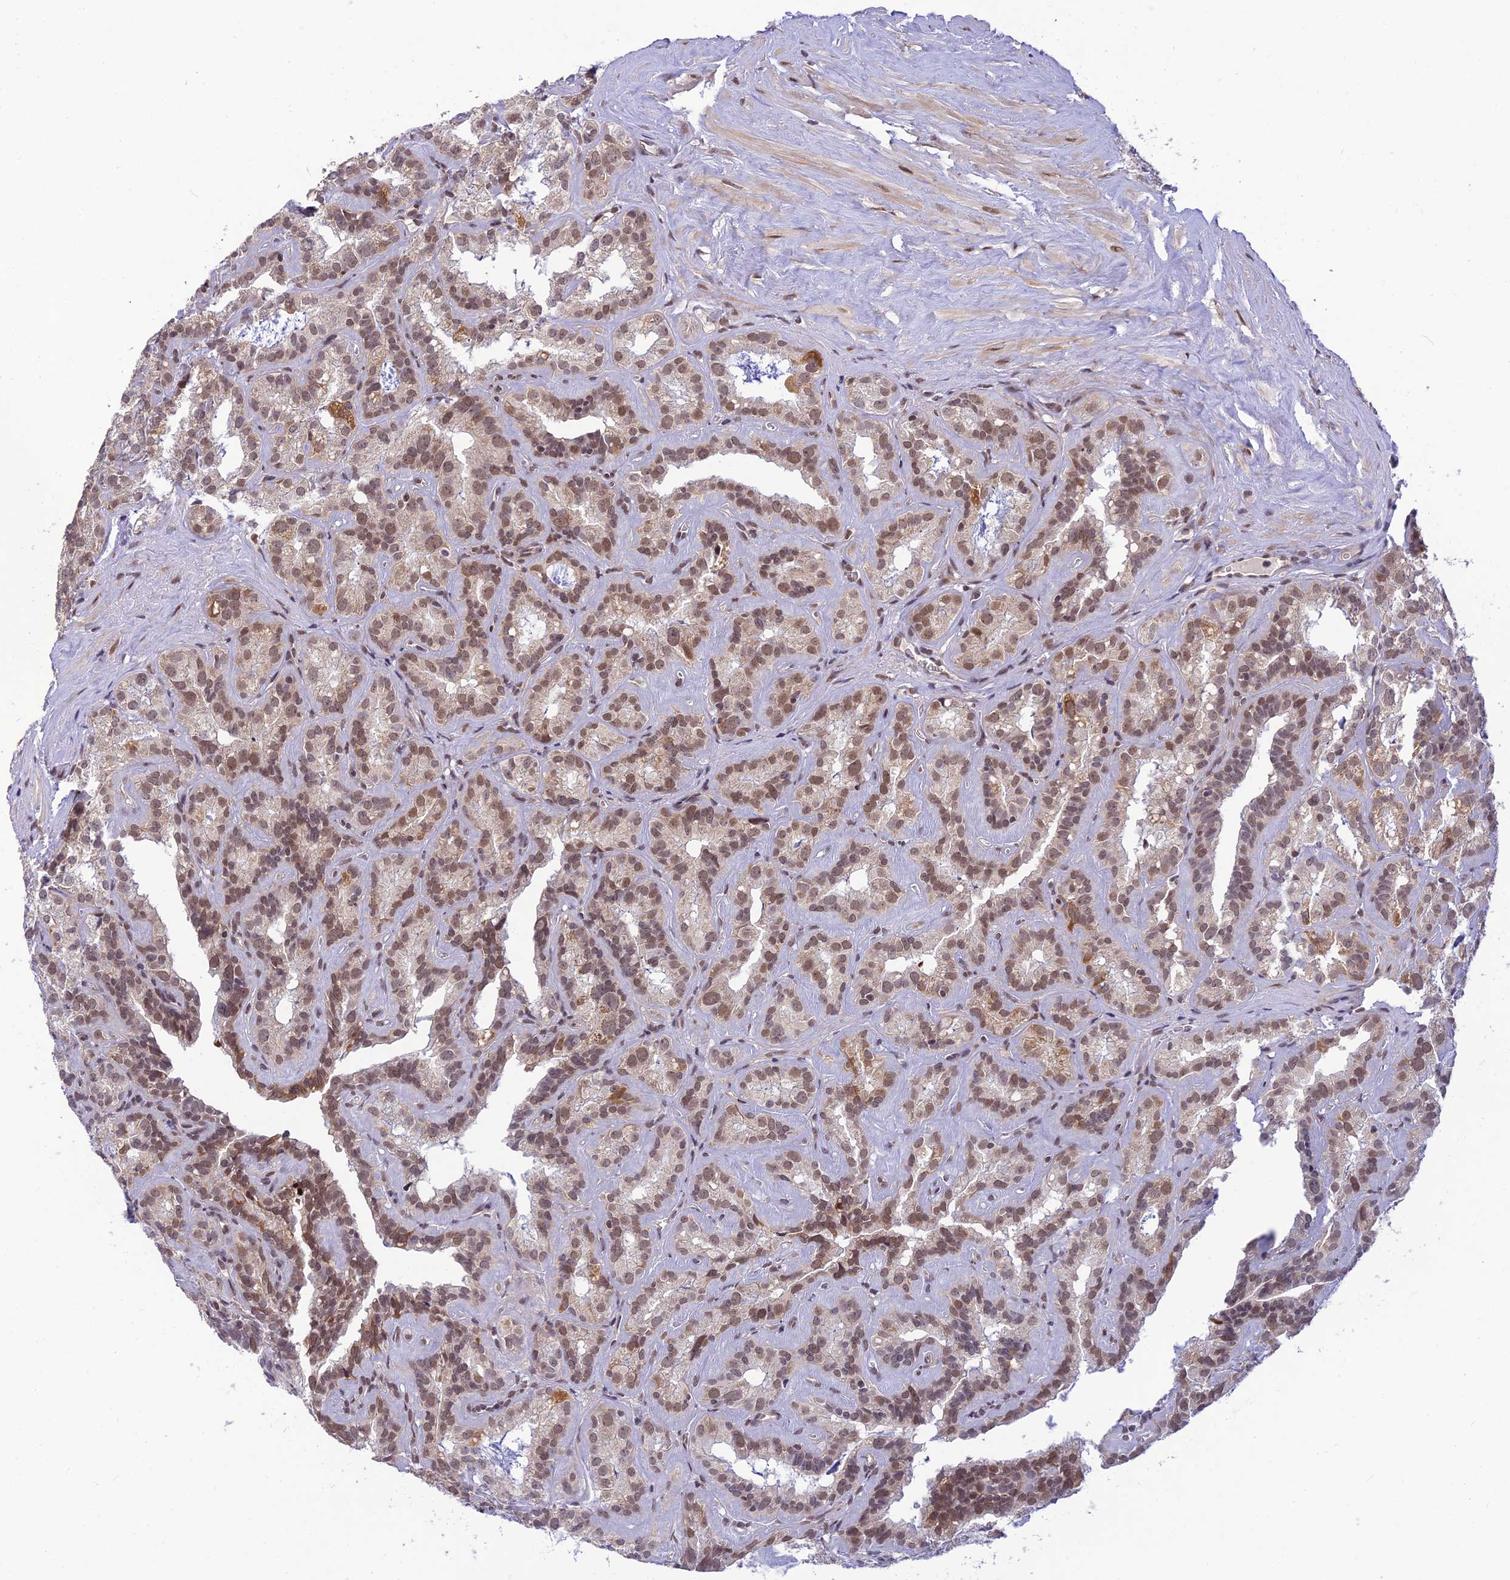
{"staining": {"intensity": "moderate", "quantity": ">75%", "location": "cytoplasmic/membranous,nuclear"}, "tissue": "seminal vesicle", "cell_type": "Glandular cells", "image_type": "normal", "snomed": [{"axis": "morphology", "description": "Normal tissue, NOS"}, {"axis": "topography", "description": "Prostate"}, {"axis": "topography", "description": "Seminal veicle"}], "caption": "This is a histology image of immunohistochemistry (IHC) staining of normal seminal vesicle, which shows moderate positivity in the cytoplasmic/membranous,nuclear of glandular cells.", "gene": "MICOS13", "patient": {"sex": "male", "age": 59}}